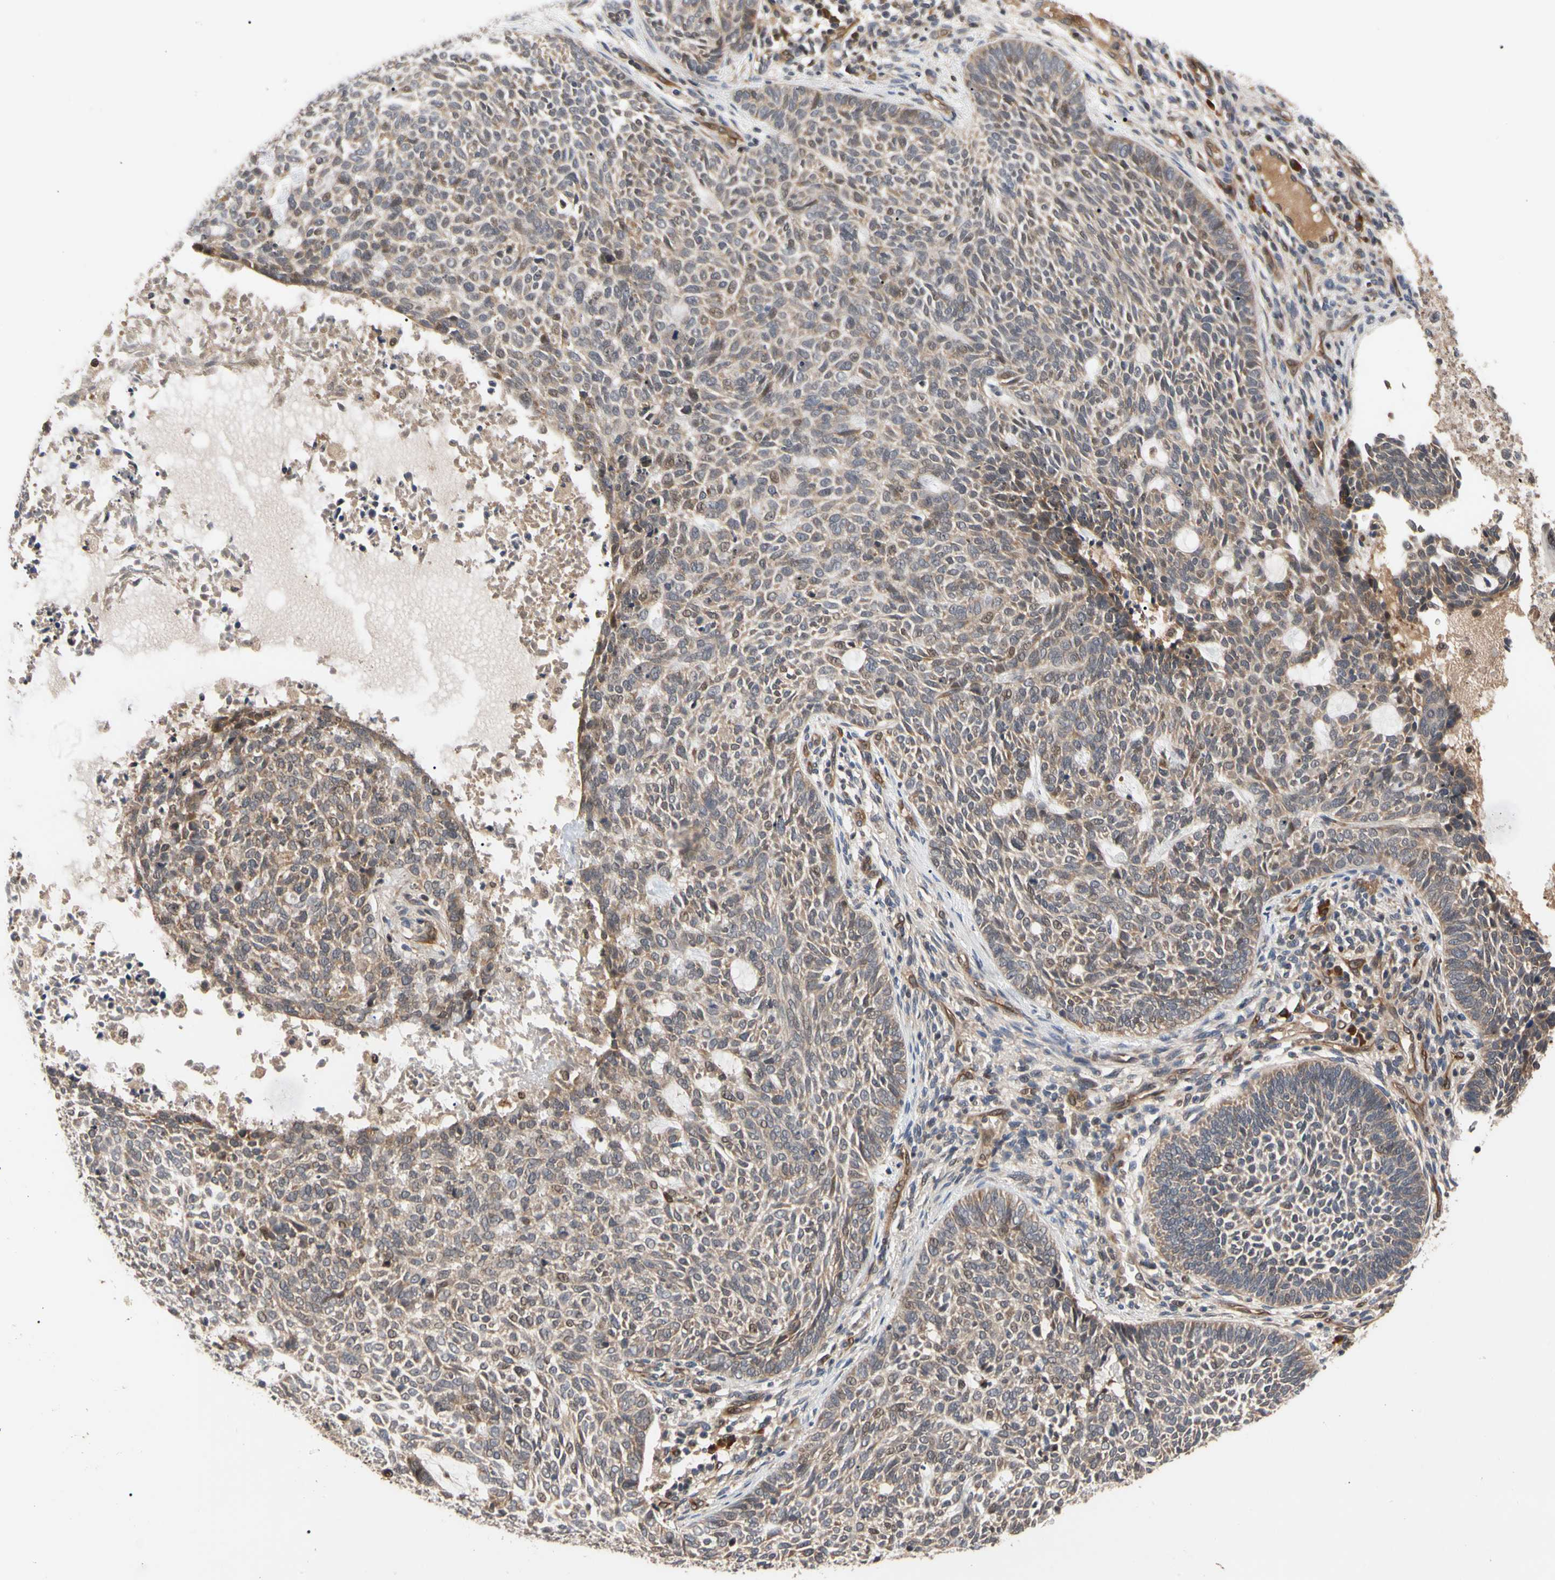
{"staining": {"intensity": "weak", "quantity": ">75%", "location": "cytoplasmic/membranous"}, "tissue": "skin cancer", "cell_type": "Tumor cells", "image_type": "cancer", "snomed": [{"axis": "morphology", "description": "Basal cell carcinoma"}, {"axis": "topography", "description": "Skin"}], "caption": "Basal cell carcinoma (skin) stained with a protein marker displays weak staining in tumor cells.", "gene": "CYTIP", "patient": {"sex": "male", "age": 87}}